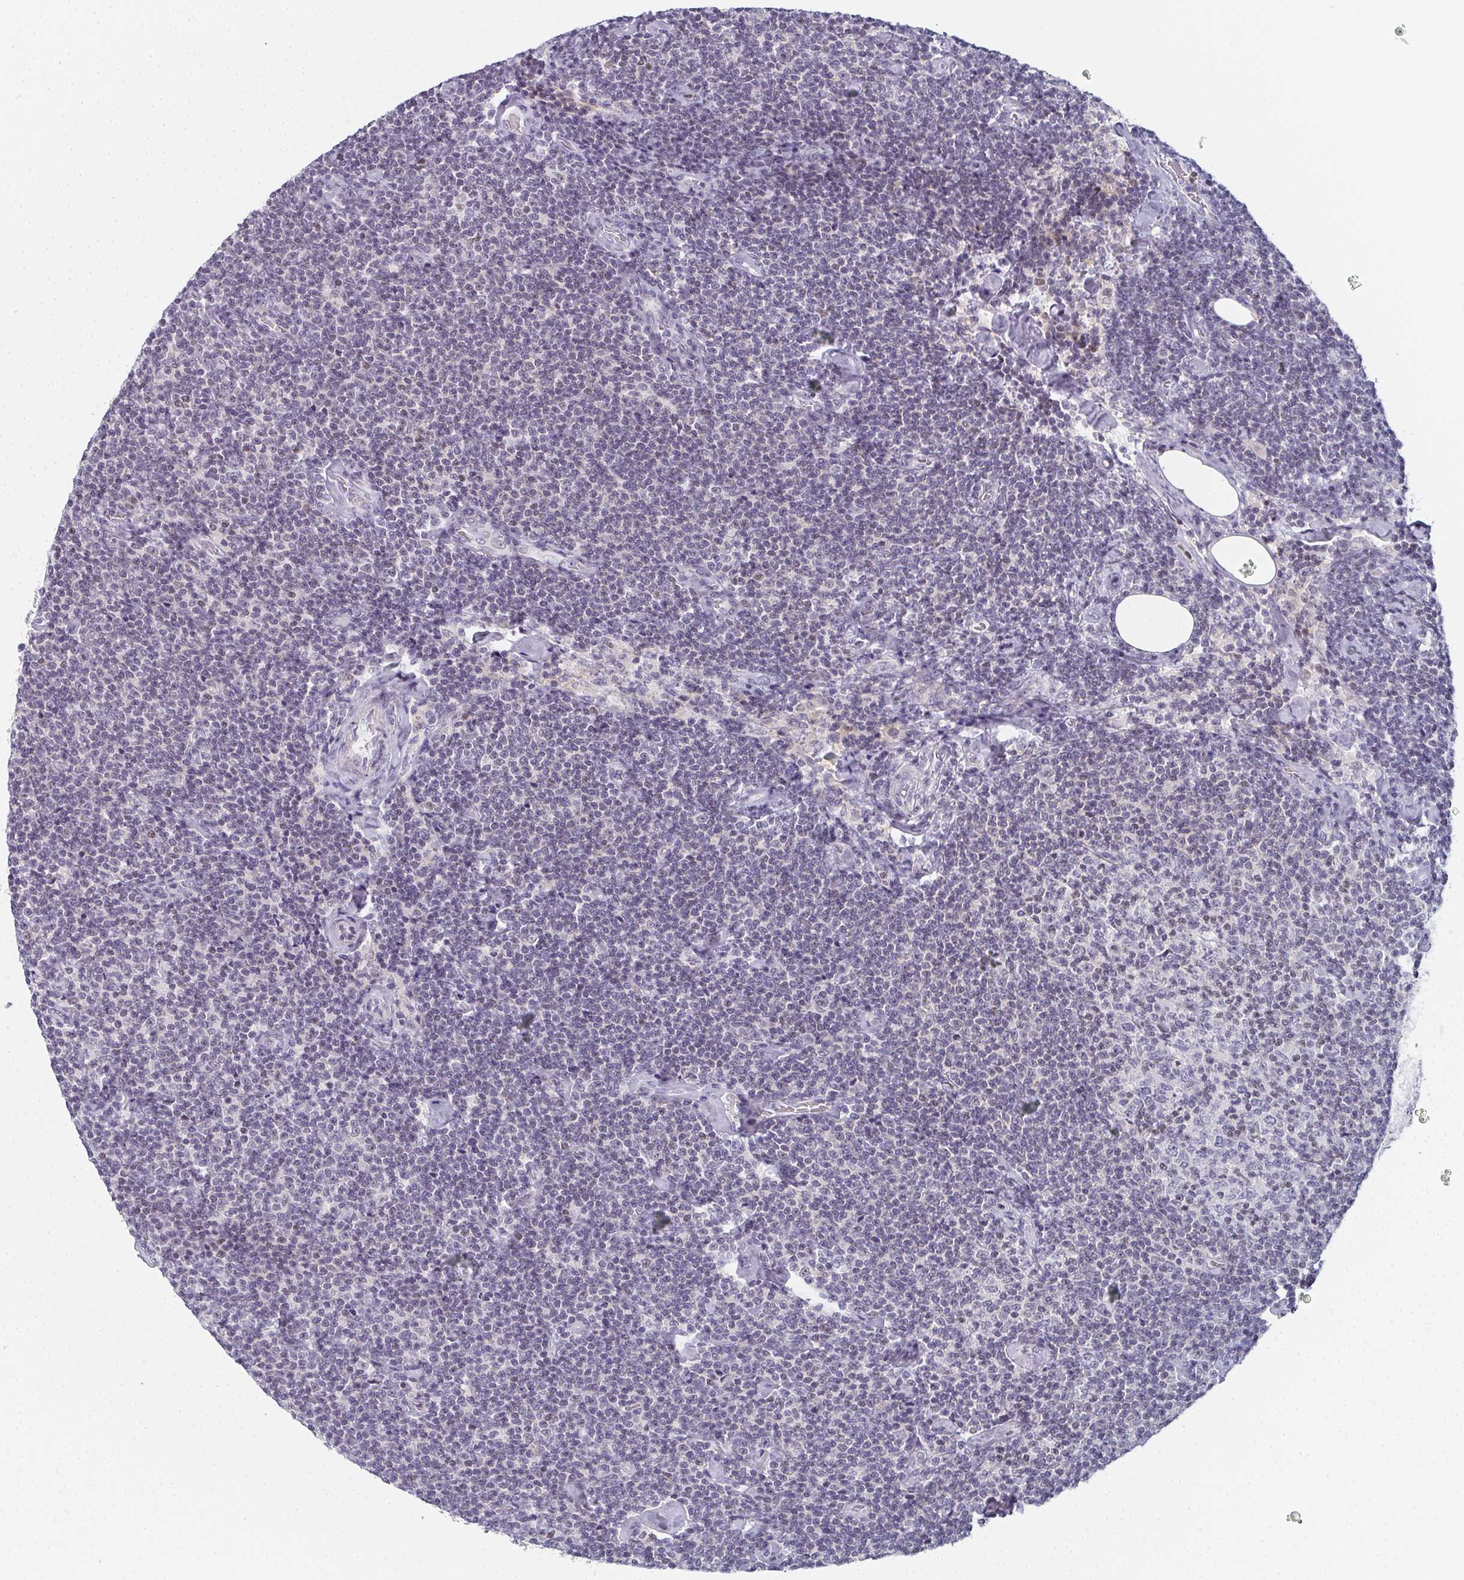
{"staining": {"intensity": "negative", "quantity": "none", "location": "none"}, "tissue": "lymphoma", "cell_type": "Tumor cells", "image_type": "cancer", "snomed": [{"axis": "morphology", "description": "Malignant lymphoma, non-Hodgkin's type, Low grade"}, {"axis": "topography", "description": "Lymph node"}], "caption": "Human malignant lymphoma, non-Hodgkin's type (low-grade) stained for a protein using IHC displays no staining in tumor cells.", "gene": "PYCR3", "patient": {"sex": "male", "age": 81}}